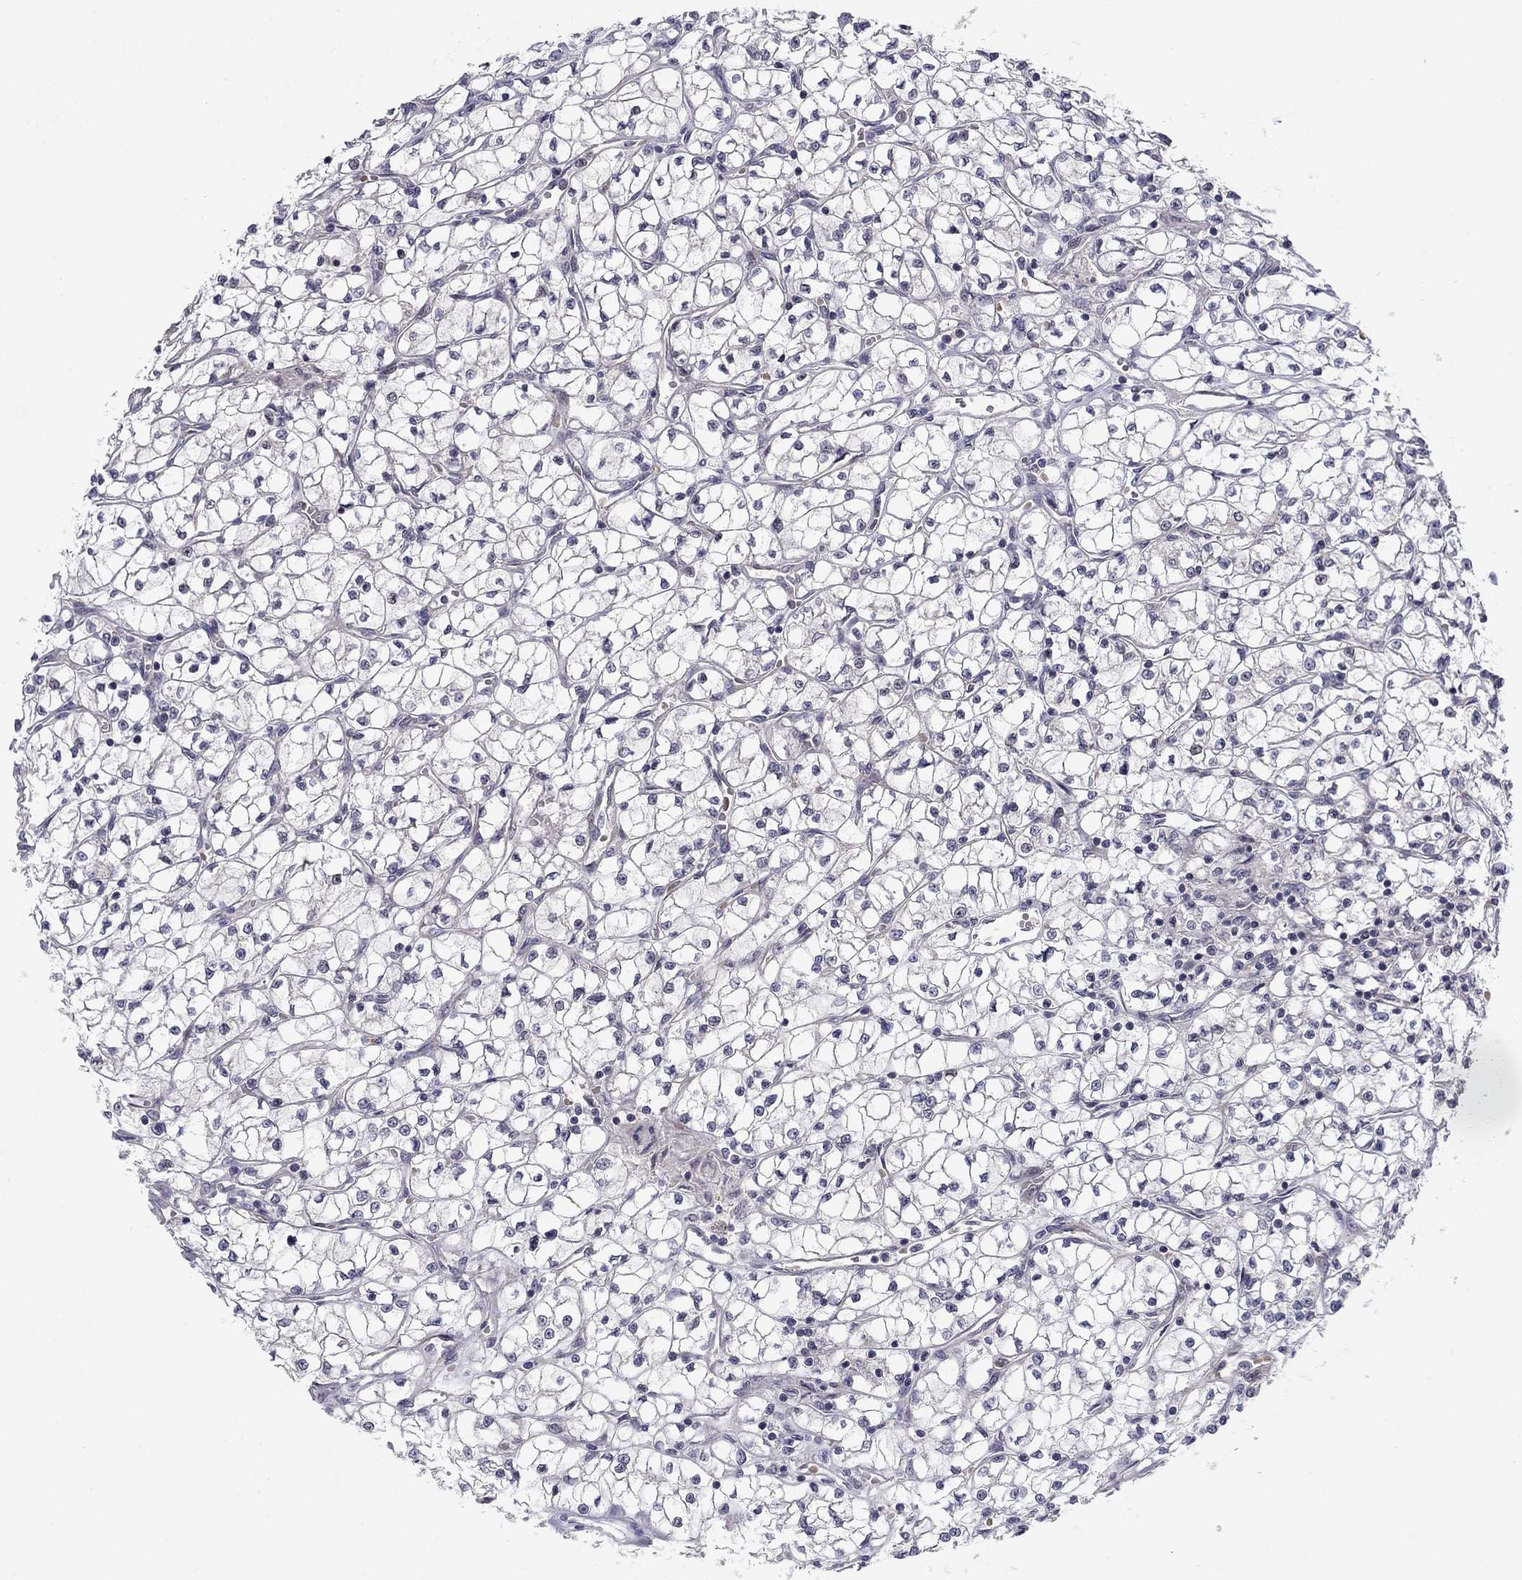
{"staining": {"intensity": "negative", "quantity": "none", "location": "none"}, "tissue": "renal cancer", "cell_type": "Tumor cells", "image_type": "cancer", "snomed": [{"axis": "morphology", "description": "Adenocarcinoma, NOS"}, {"axis": "topography", "description": "Kidney"}], "caption": "This is a image of immunohistochemistry (IHC) staining of adenocarcinoma (renal), which shows no expression in tumor cells.", "gene": "BCL11A", "patient": {"sex": "female", "age": 64}}